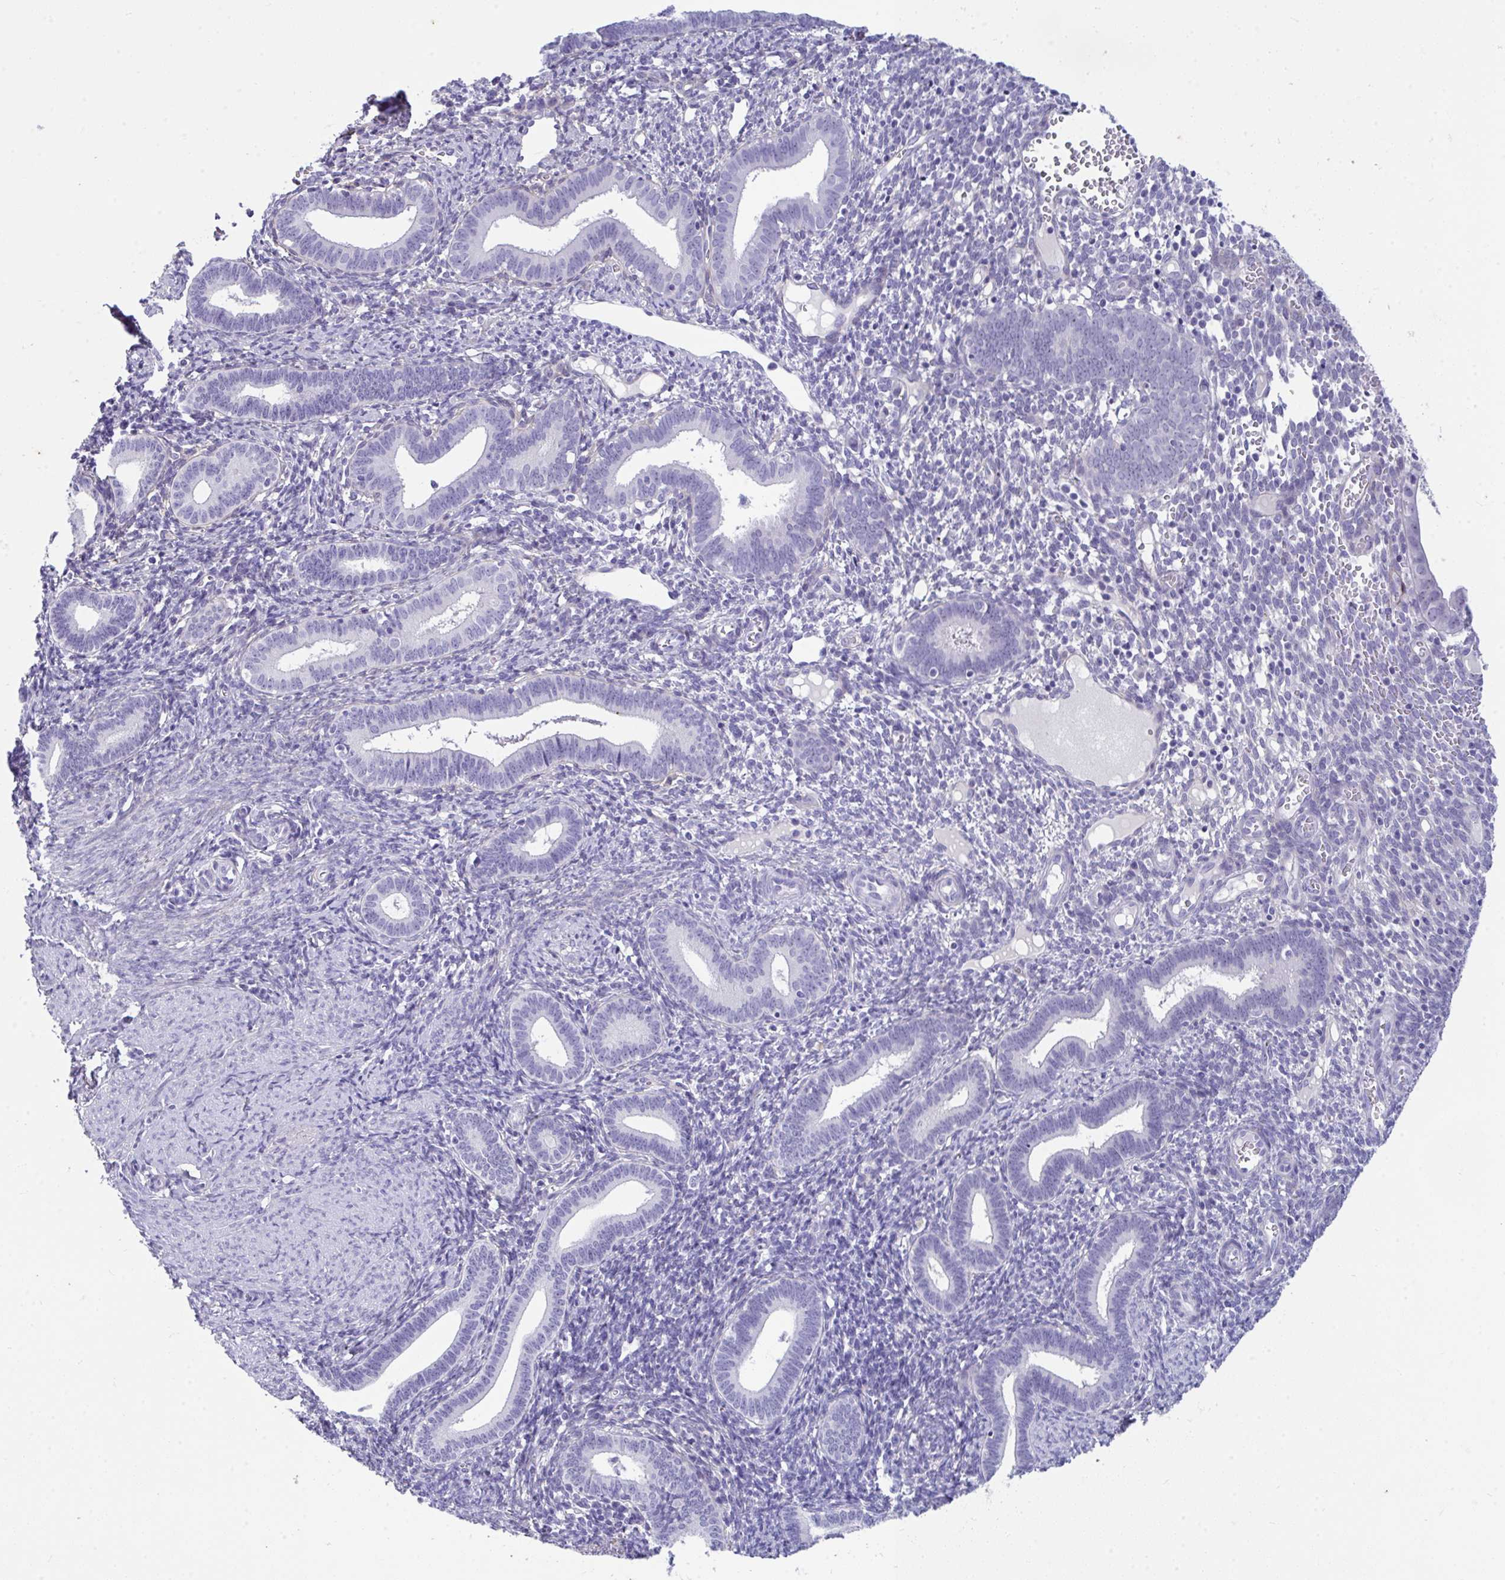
{"staining": {"intensity": "negative", "quantity": "none", "location": "none"}, "tissue": "endometrium", "cell_type": "Cells in endometrial stroma", "image_type": "normal", "snomed": [{"axis": "morphology", "description": "Normal tissue, NOS"}, {"axis": "topography", "description": "Endometrium"}], "caption": "Photomicrograph shows no protein expression in cells in endometrial stroma of normal endometrium. Brightfield microscopy of IHC stained with DAB (brown) and hematoxylin (blue), captured at high magnification.", "gene": "LHFPL6", "patient": {"sex": "female", "age": 41}}